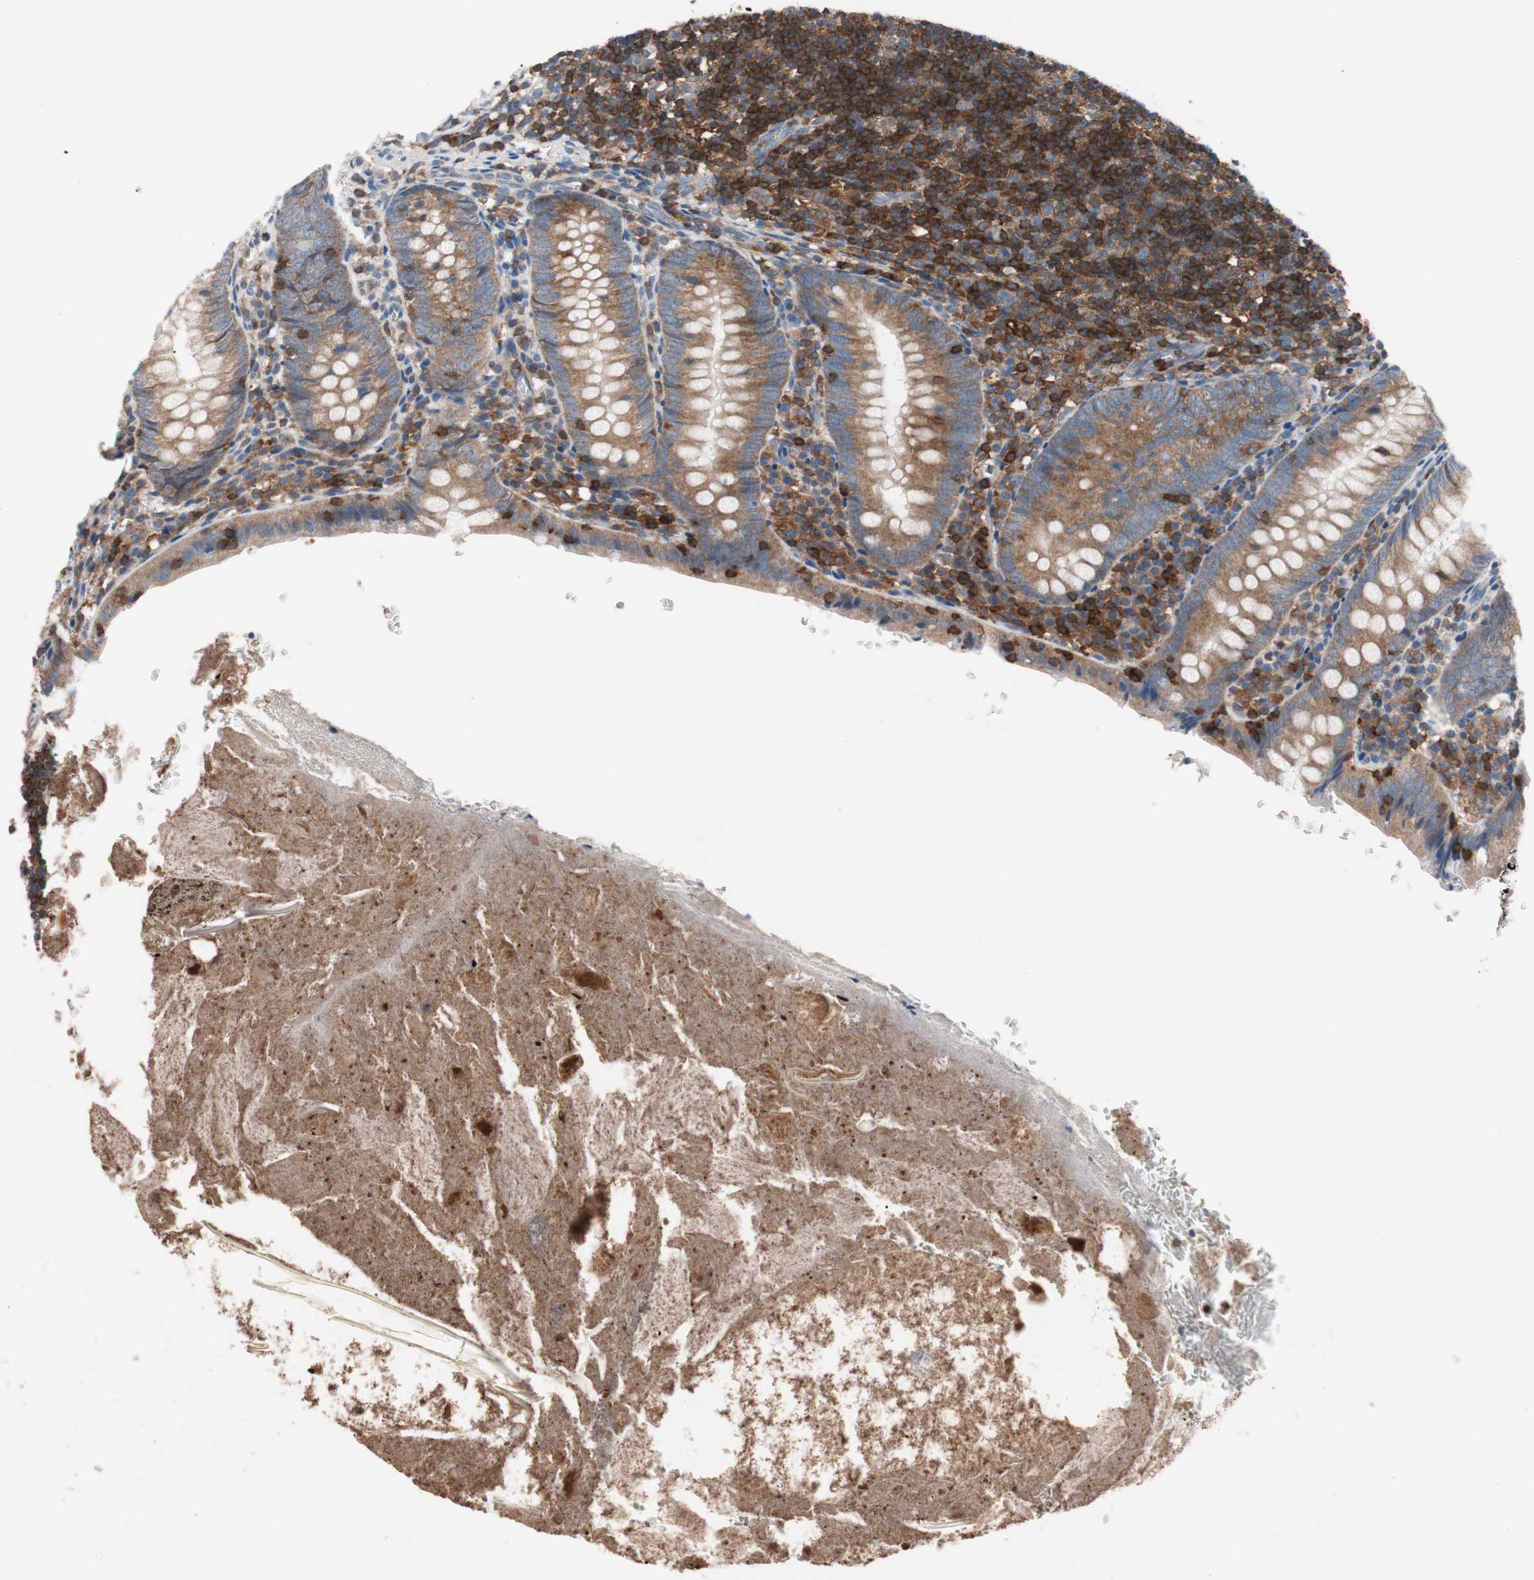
{"staining": {"intensity": "moderate", "quantity": ">75%", "location": "cytoplasmic/membranous"}, "tissue": "appendix", "cell_type": "Glandular cells", "image_type": "normal", "snomed": [{"axis": "morphology", "description": "Normal tissue, NOS"}, {"axis": "topography", "description": "Appendix"}], "caption": "Immunohistochemical staining of unremarkable appendix exhibits moderate cytoplasmic/membranous protein positivity in about >75% of glandular cells.", "gene": "PIK3R1", "patient": {"sex": "female", "age": 10}}